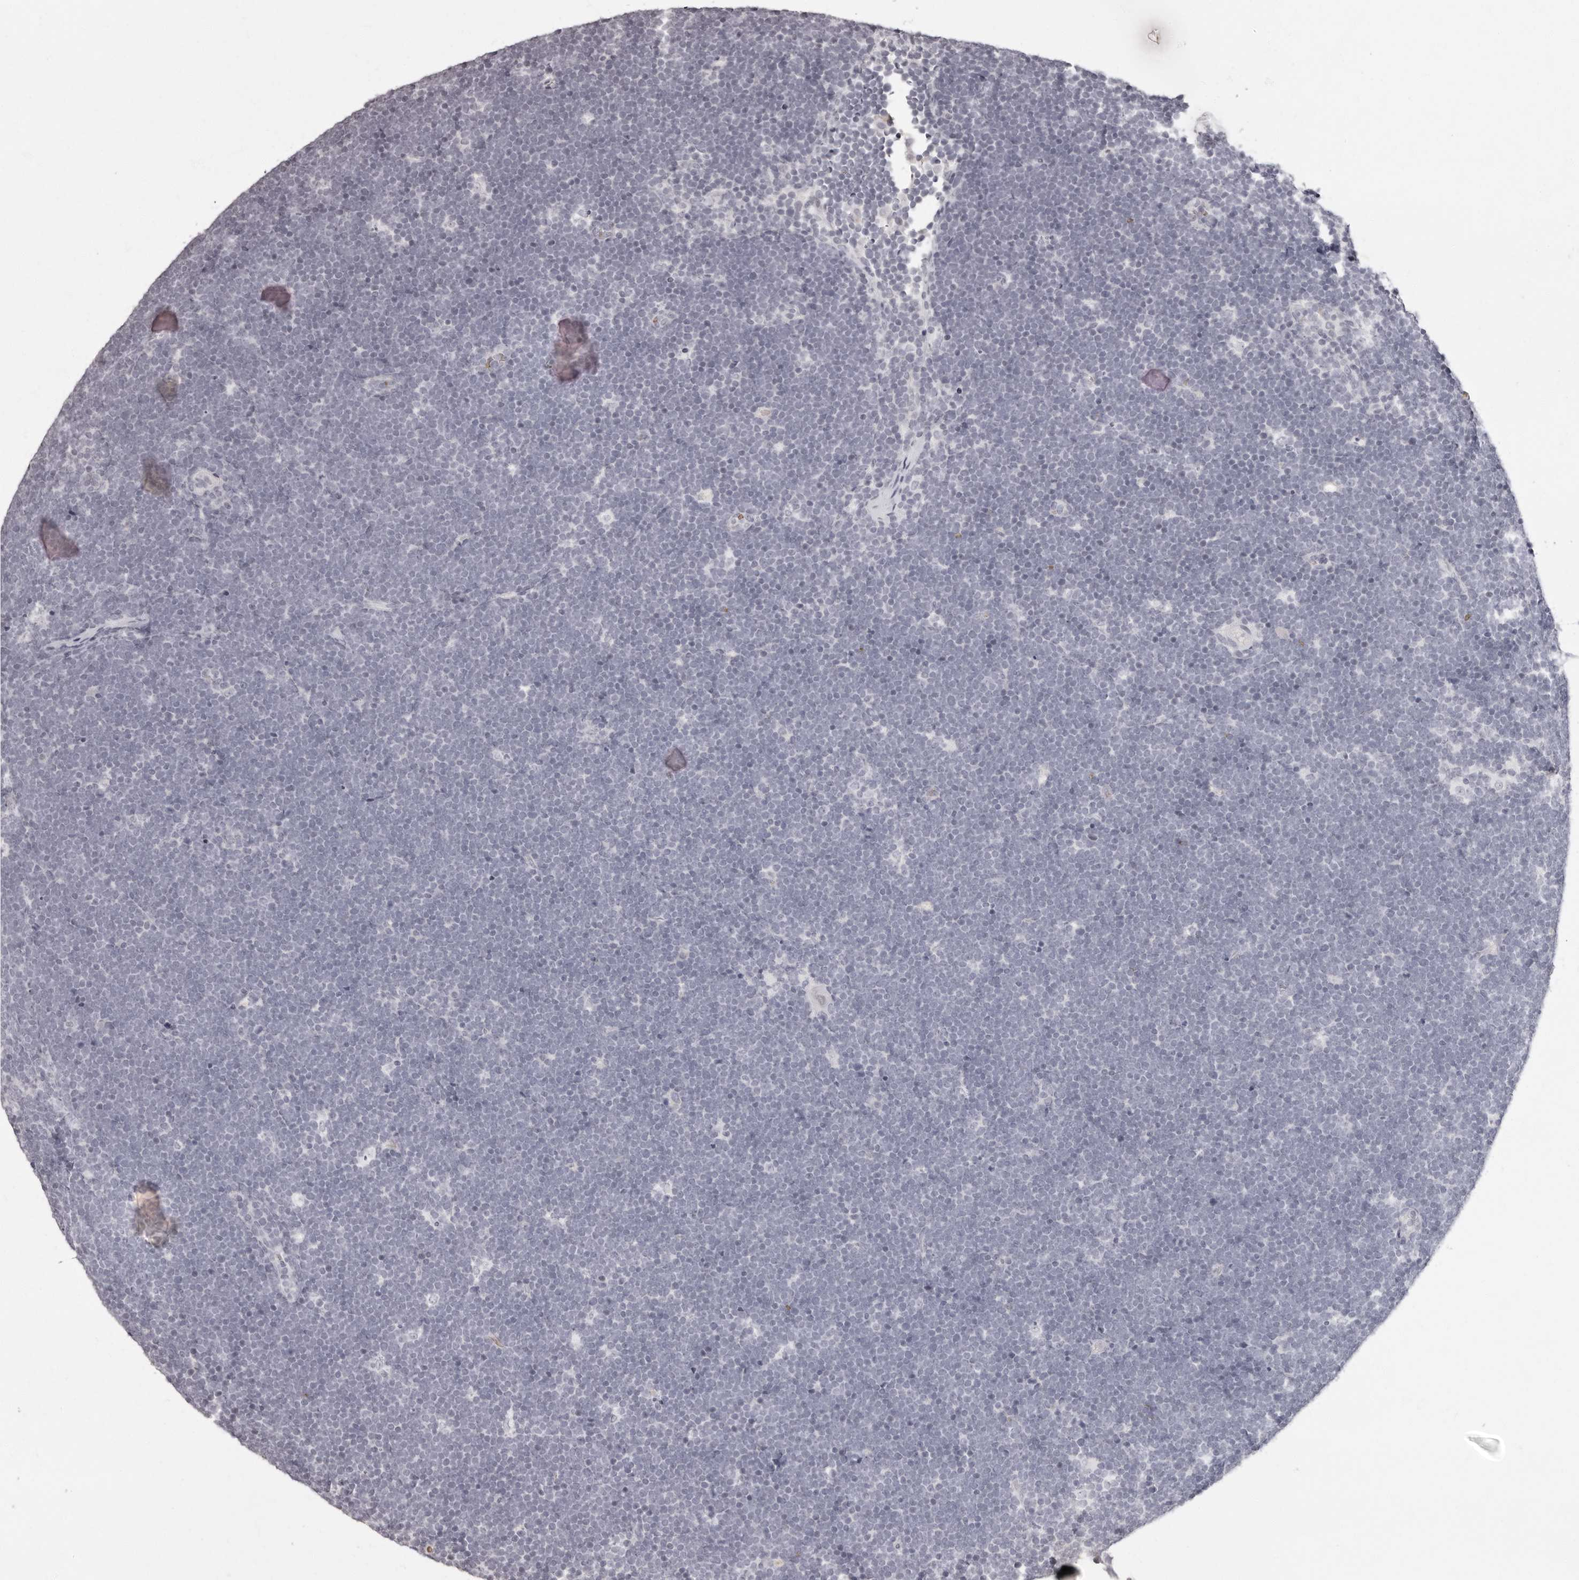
{"staining": {"intensity": "negative", "quantity": "none", "location": "none"}, "tissue": "lymphoma", "cell_type": "Tumor cells", "image_type": "cancer", "snomed": [{"axis": "morphology", "description": "Malignant lymphoma, non-Hodgkin's type, High grade"}, {"axis": "topography", "description": "Lymph node"}], "caption": "Tumor cells show no significant expression in malignant lymphoma, non-Hodgkin's type (high-grade). (DAB IHC visualized using brightfield microscopy, high magnification).", "gene": "C8orf74", "patient": {"sex": "male", "age": 13}}